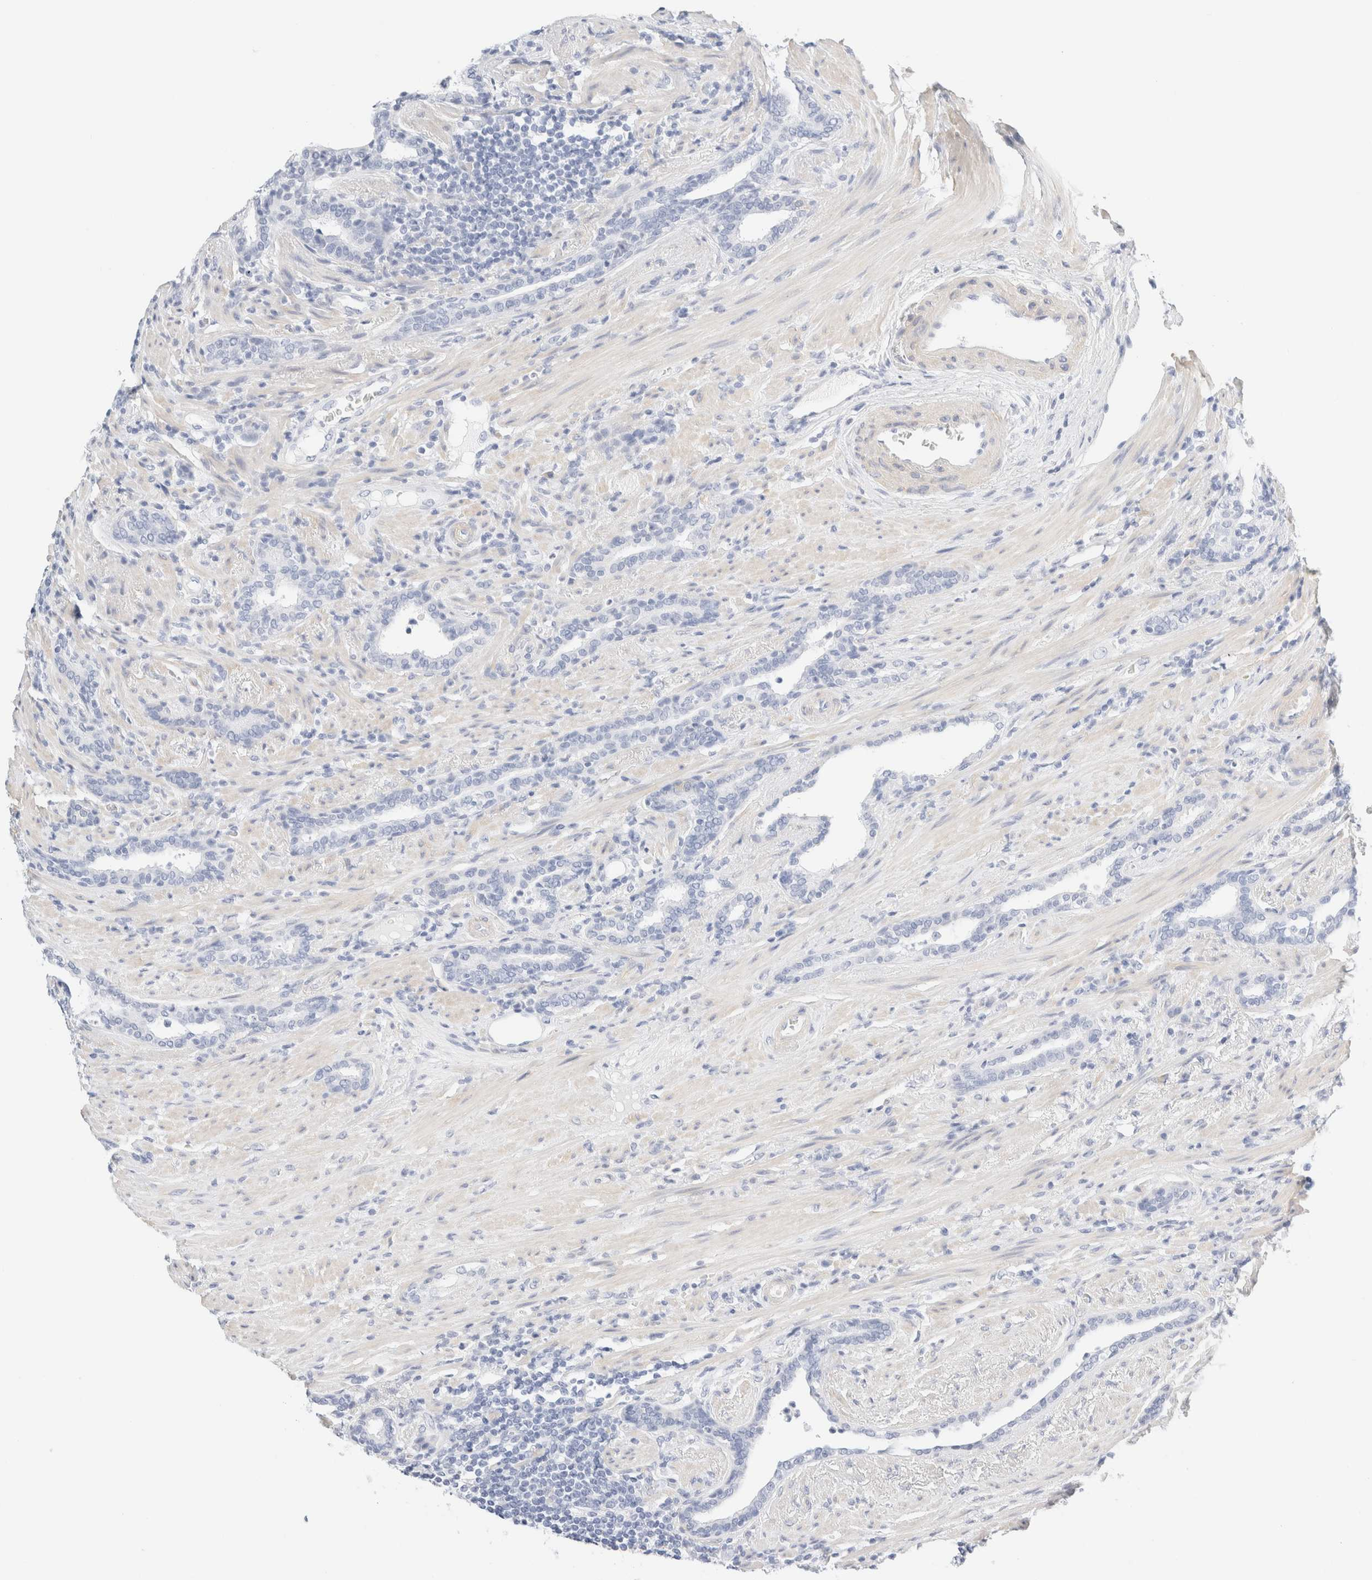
{"staining": {"intensity": "negative", "quantity": "none", "location": "none"}, "tissue": "prostate cancer", "cell_type": "Tumor cells", "image_type": "cancer", "snomed": [{"axis": "morphology", "description": "Adenocarcinoma, High grade"}, {"axis": "topography", "description": "Prostate"}], "caption": "High magnification brightfield microscopy of prostate adenocarcinoma (high-grade) stained with DAB (3,3'-diaminobenzidine) (brown) and counterstained with hematoxylin (blue): tumor cells show no significant staining.", "gene": "DPYS", "patient": {"sex": "male", "age": 71}}